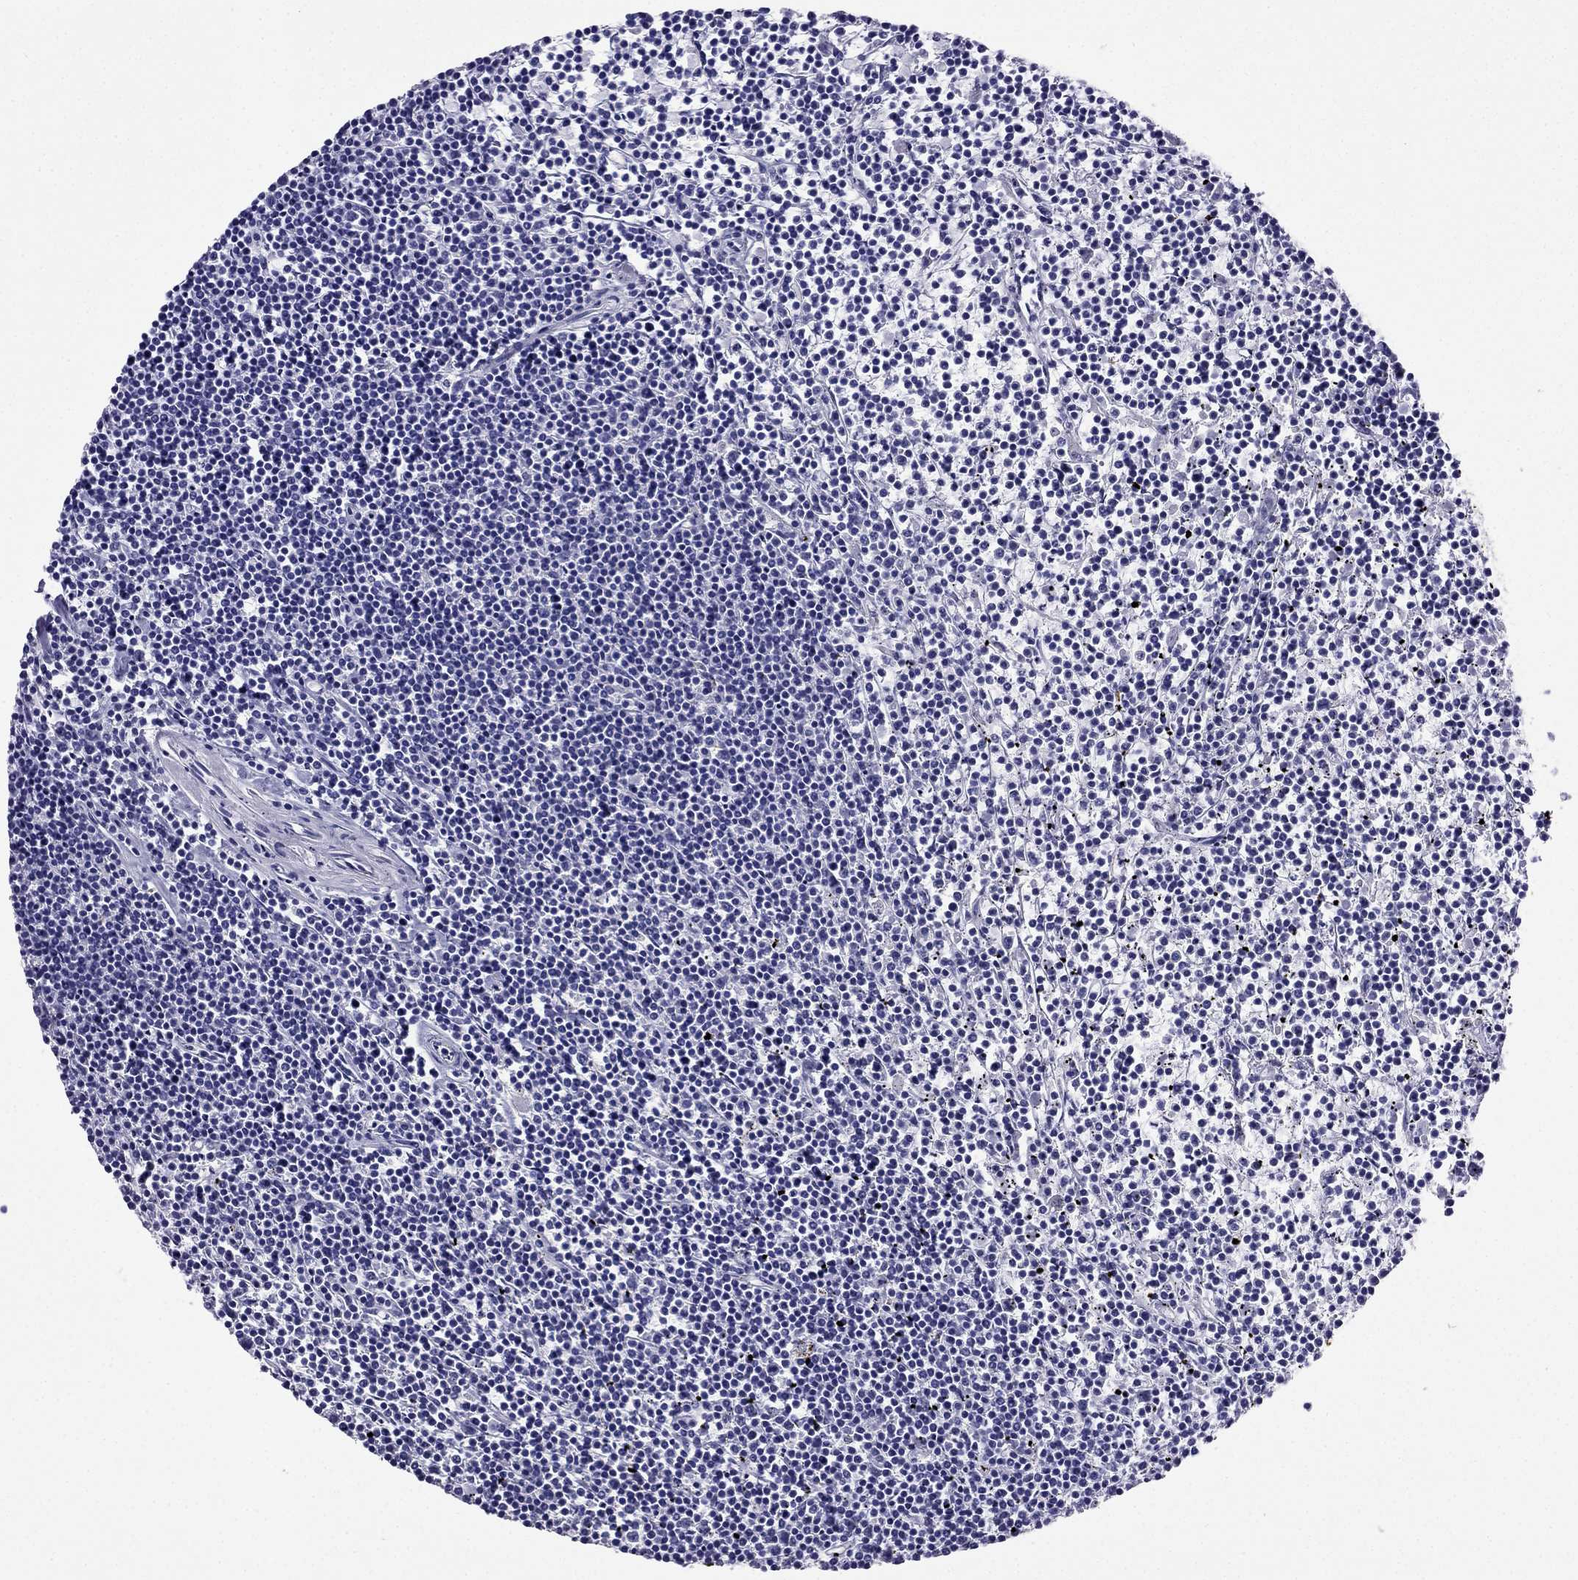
{"staining": {"intensity": "negative", "quantity": "none", "location": "none"}, "tissue": "lymphoma", "cell_type": "Tumor cells", "image_type": "cancer", "snomed": [{"axis": "morphology", "description": "Malignant lymphoma, non-Hodgkin's type, Low grade"}, {"axis": "topography", "description": "Spleen"}], "caption": "Immunohistochemistry (IHC) histopathology image of human lymphoma stained for a protein (brown), which demonstrates no positivity in tumor cells.", "gene": "PTH", "patient": {"sex": "female", "age": 19}}